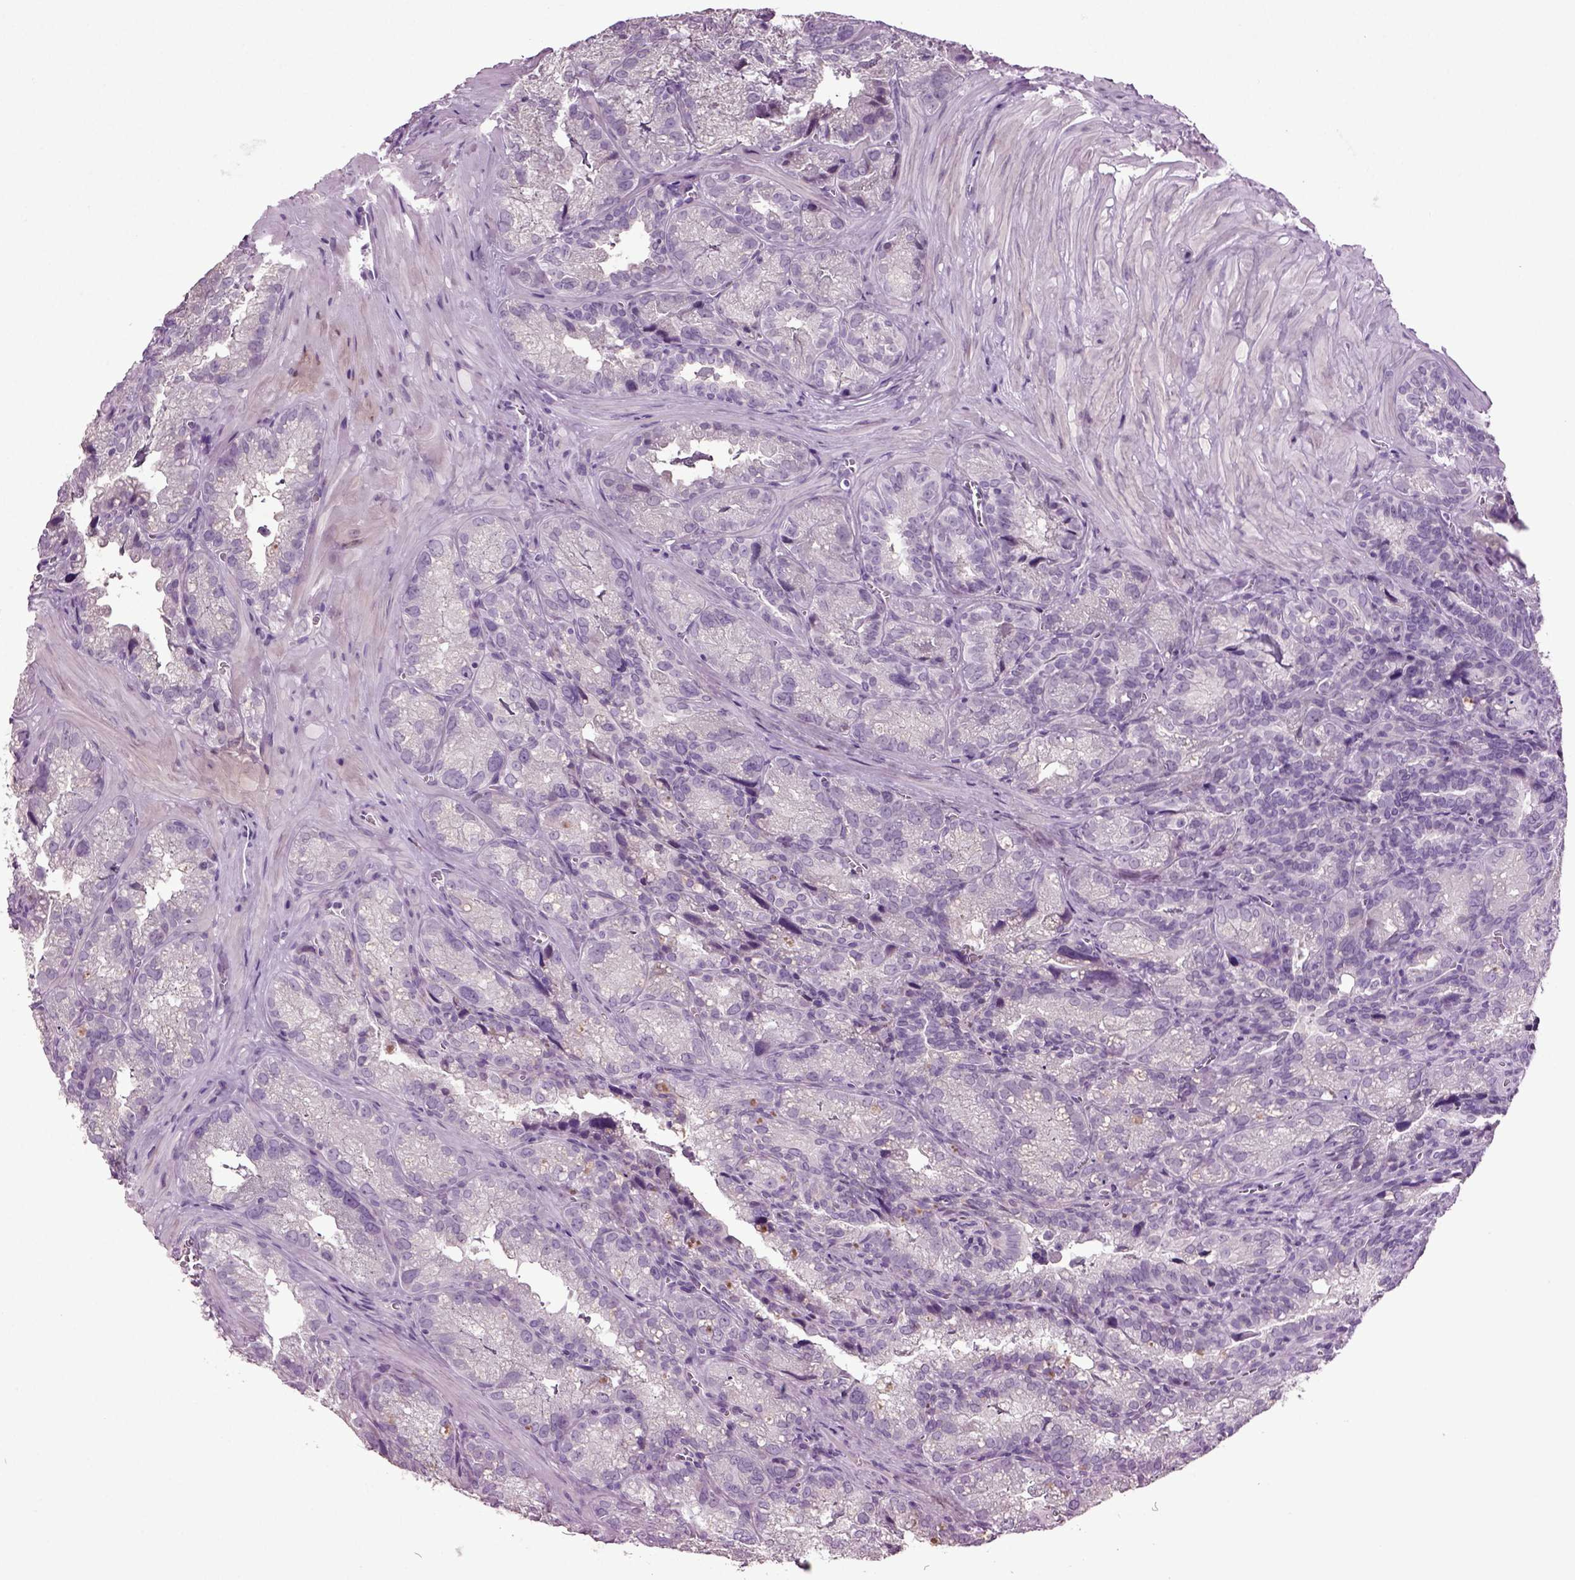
{"staining": {"intensity": "negative", "quantity": "none", "location": "none"}, "tissue": "seminal vesicle", "cell_type": "Glandular cells", "image_type": "normal", "snomed": [{"axis": "morphology", "description": "Normal tissue, NOS"}, {"axis": "topography", "description": "Seminal veicle"}], "caption": "IHC of unremarkable human seminal vesicle displays no expression in glandular cells.", "gene": "SLC17A6", "patient": {"sex": "male", "age": 57}}